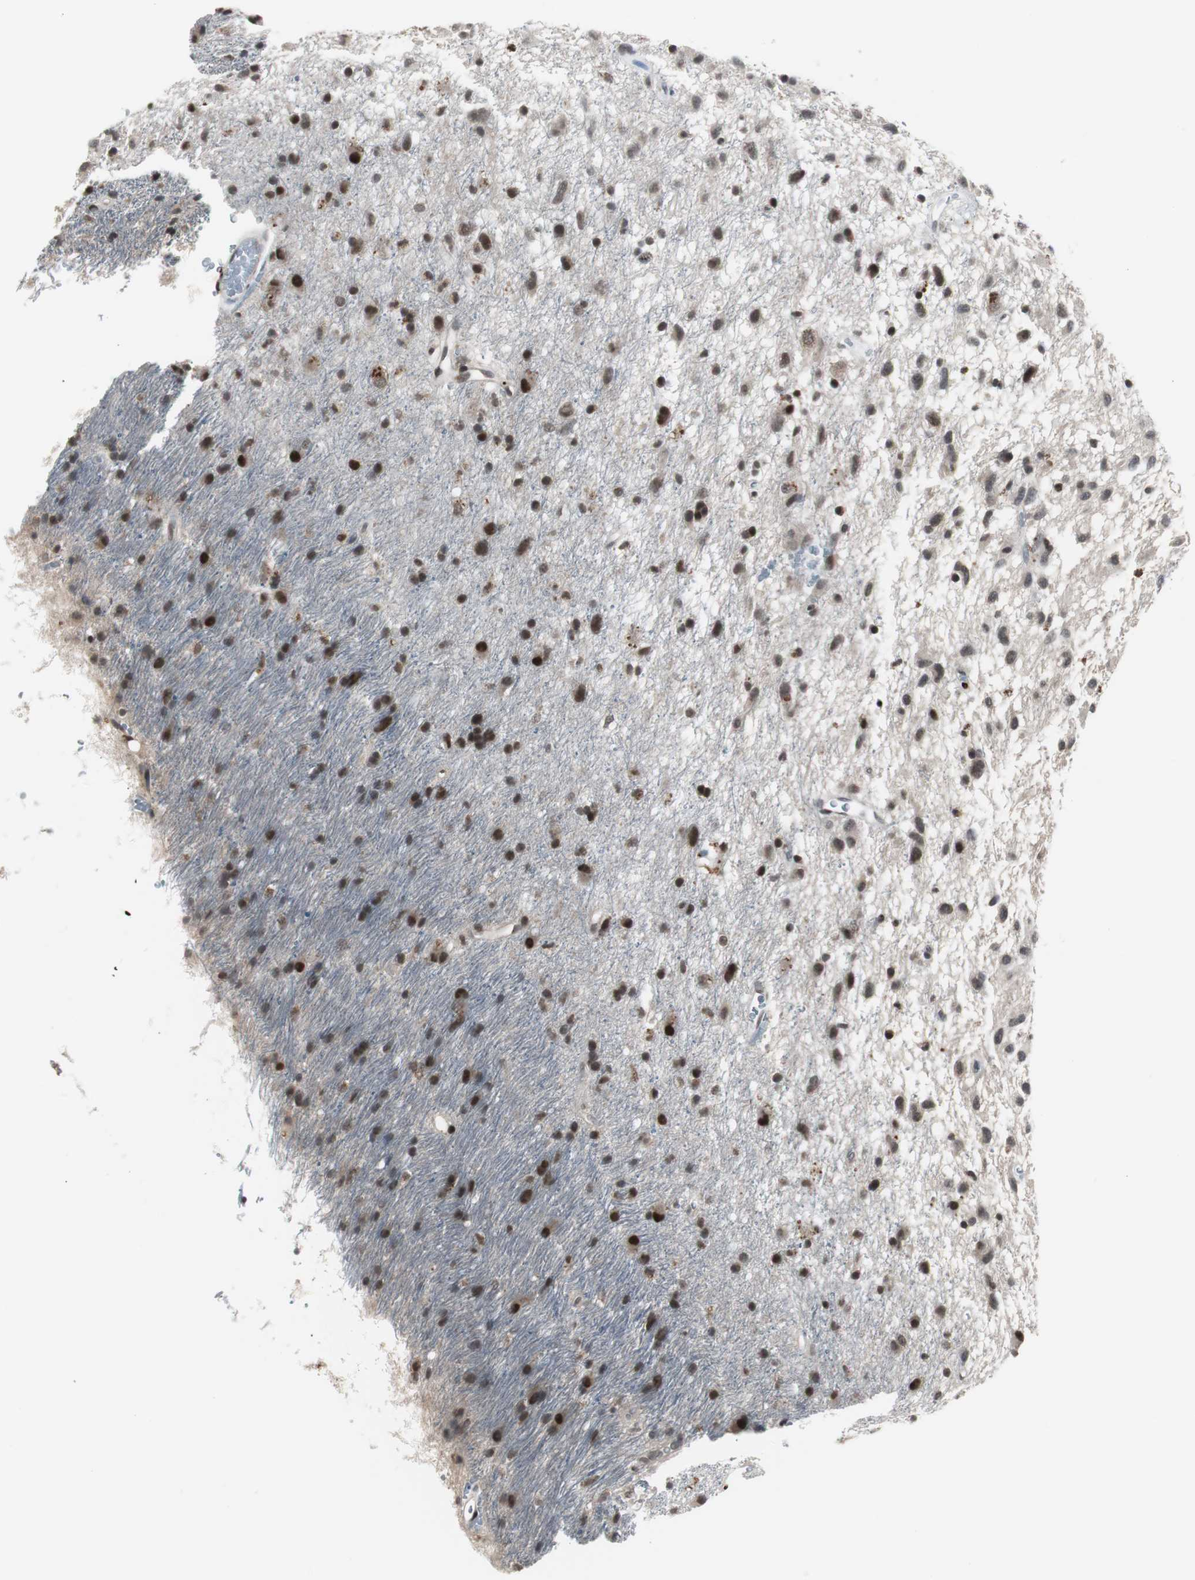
{"staining": {"intensity": "strong", "quantity": ">75%", "location": "cytoplasmic/membranous,nuclear"}, "tissue": "glioma", "cell_type": "Tumor cells", "image_type": "cancer", "snomed": [{"axis": "morphology", "description": "Glioma, malignant, Low grade"}, {"axis": "topography", "description": "Brain"}], "caption": "The immunohistochemical stain shows strong cytoplasmic/membranous and nuclear expression in tumor cells of low-grade glioma (malignant) tissue.", "gene": "BOLA1", "patient": {"sex": "male", "age": 77}}